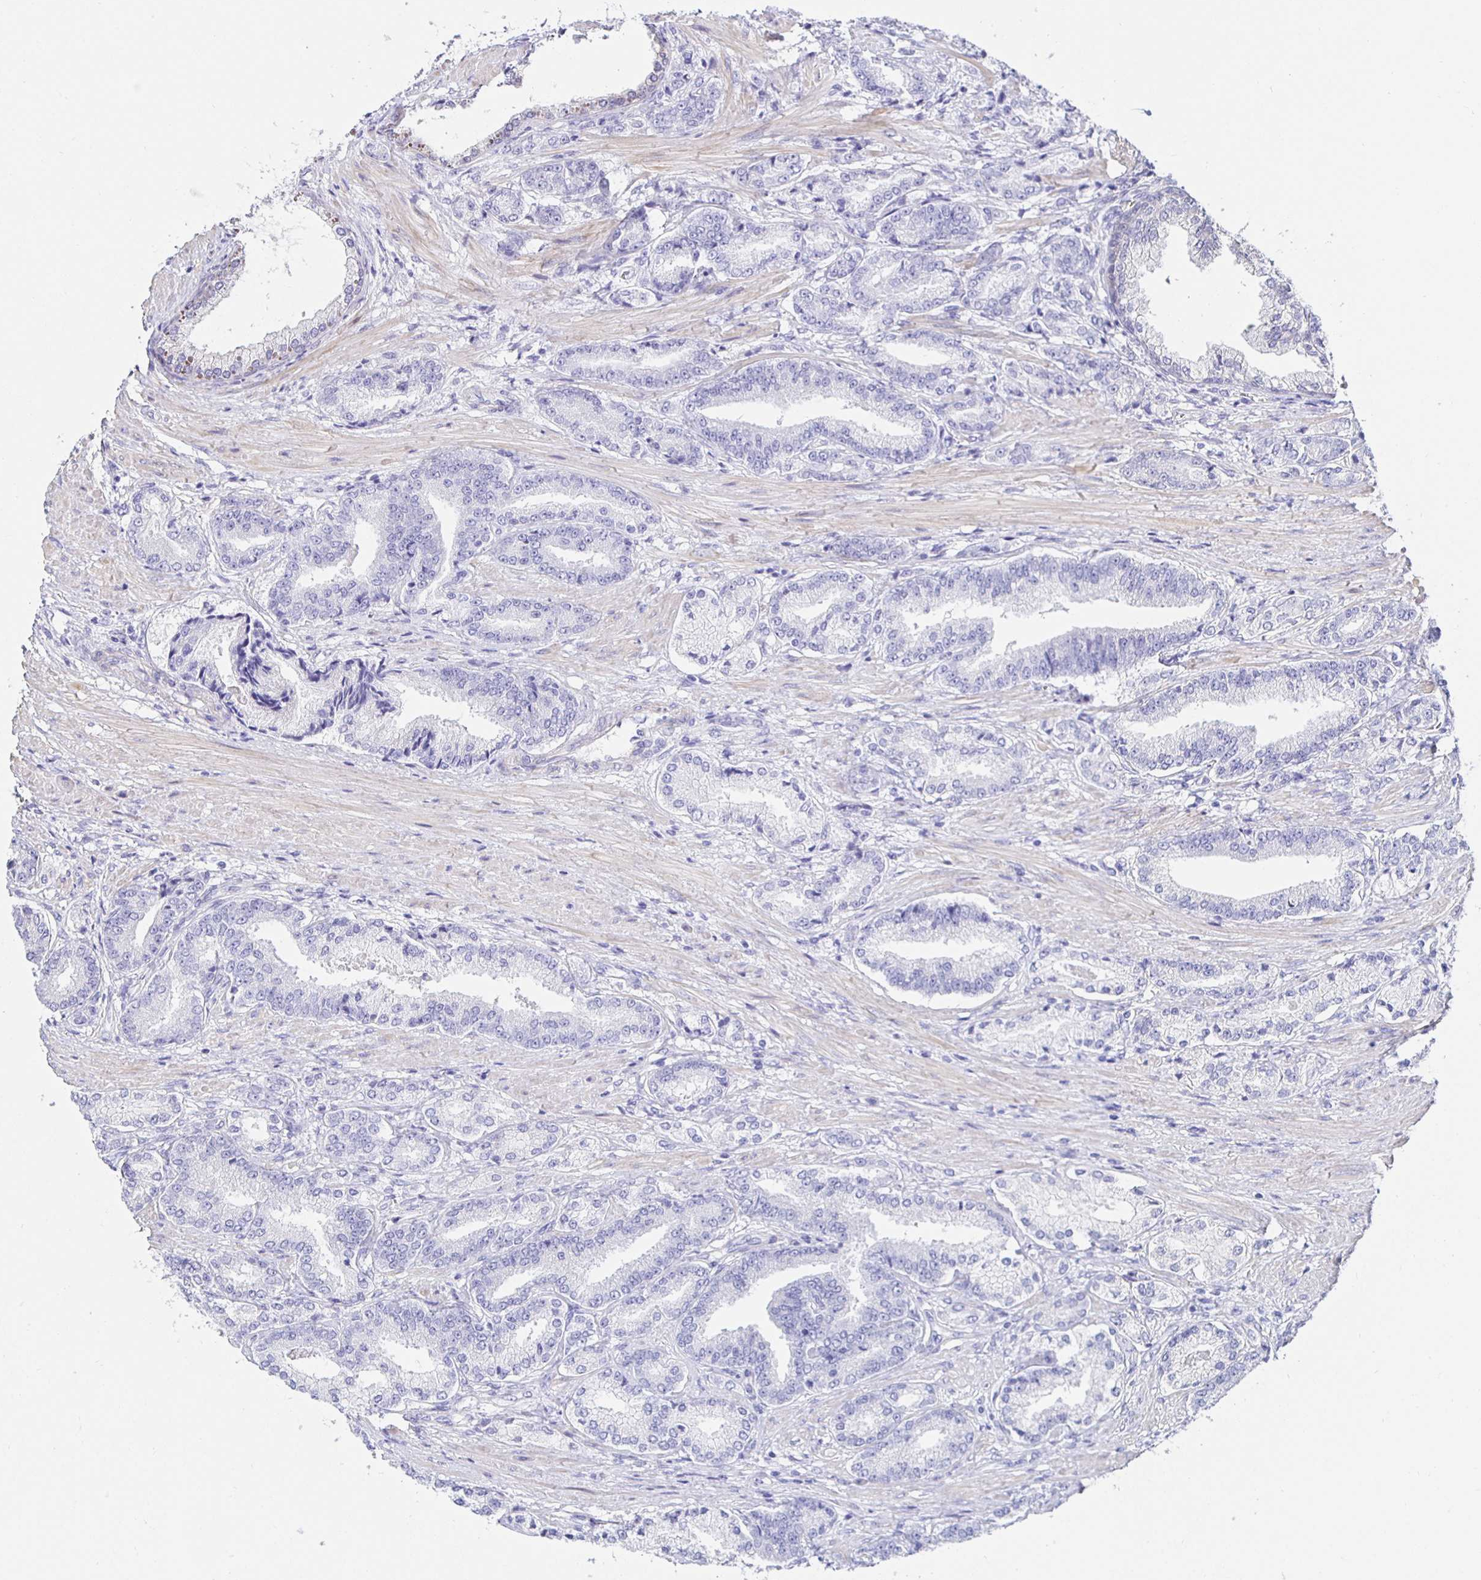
{"staining": {"intensity": "negative", "quantity": "none", "location": "none"}, "tissue": "prostate cancer", "cell_type": "Tumor cells", "image_type": "cancer", "snomed": [{"axis": "morphology", "description": "Adenocarcinoma, High grade"}, {"axis": "topography", "description": "Prostate and seminal vesicle, NOS"}], "caption": "There is no significant expression in tumor cells of prostate cancer. Brightfield microscopy of IHC stained with DAB (3,3'-diaminobenzidine) (brown) and hematoxylin (blue), captured at high magnification.", "gene": "HSPA4L", "patient": {"sex": "male", "age": 61}}